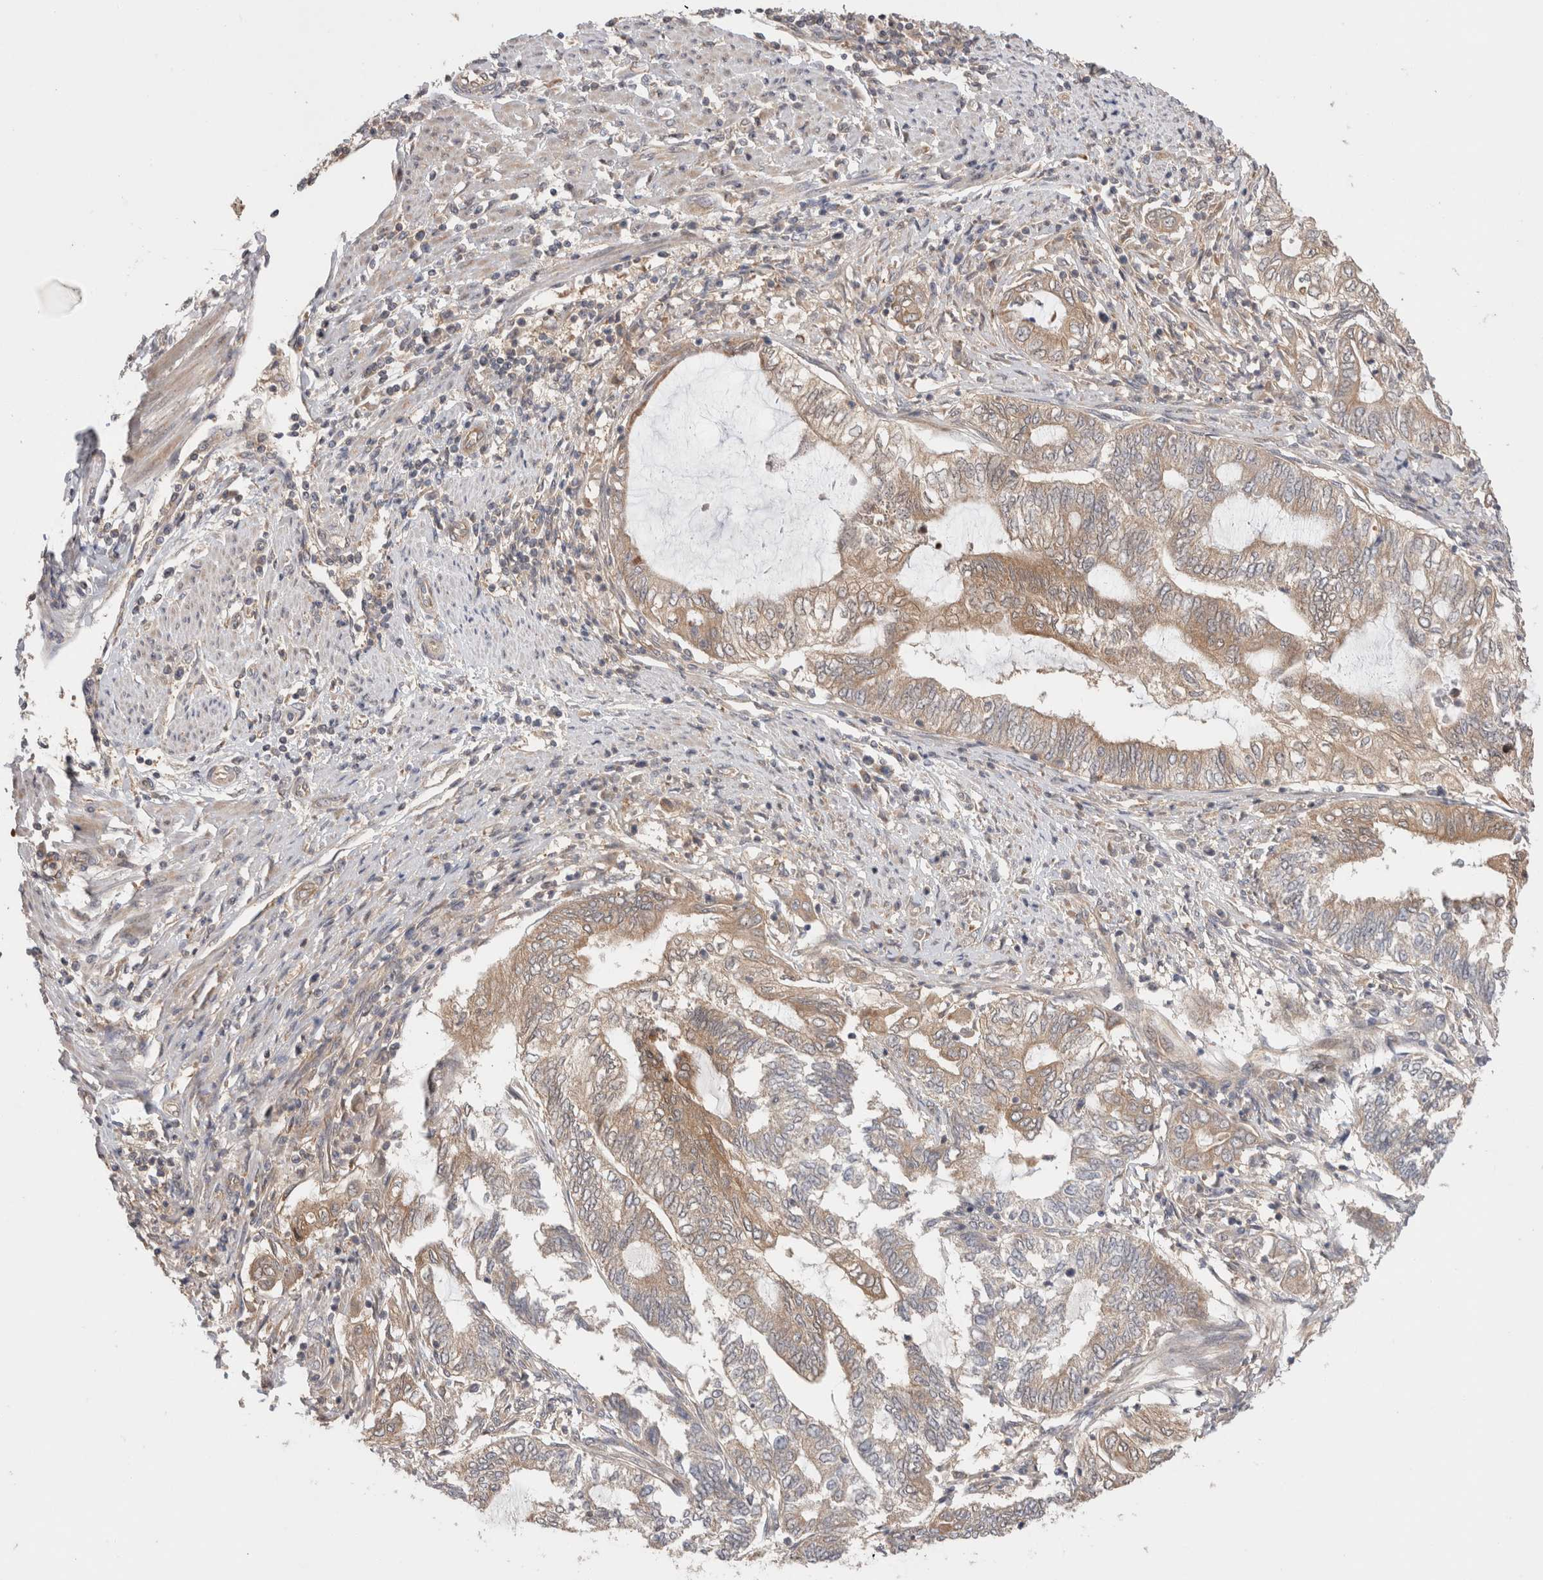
{"staining": {"intensity": "moderate", "quantity": ">75%", "location": "cytoplasmic/membranous"}, "tissue": "endometrial cancer", "cell_type": "Tumor cells", "image_type": "cancer", "snomed": [{"axis": "morphology", "description": "Adenocarcinoma, NOS"}, {"axis": "topography", "description": "Uterus"}, {"axis": "topography", "description": "Endometrium"}], "caption": "Tumor cells demonstrate moderate cytoplasmic/membranous staining in about >75% of cells in endometrial cancer. Nuclei are stained in blue.", "gene": "SLC29A1", "patient": {"sex": "female", "age": 70}}